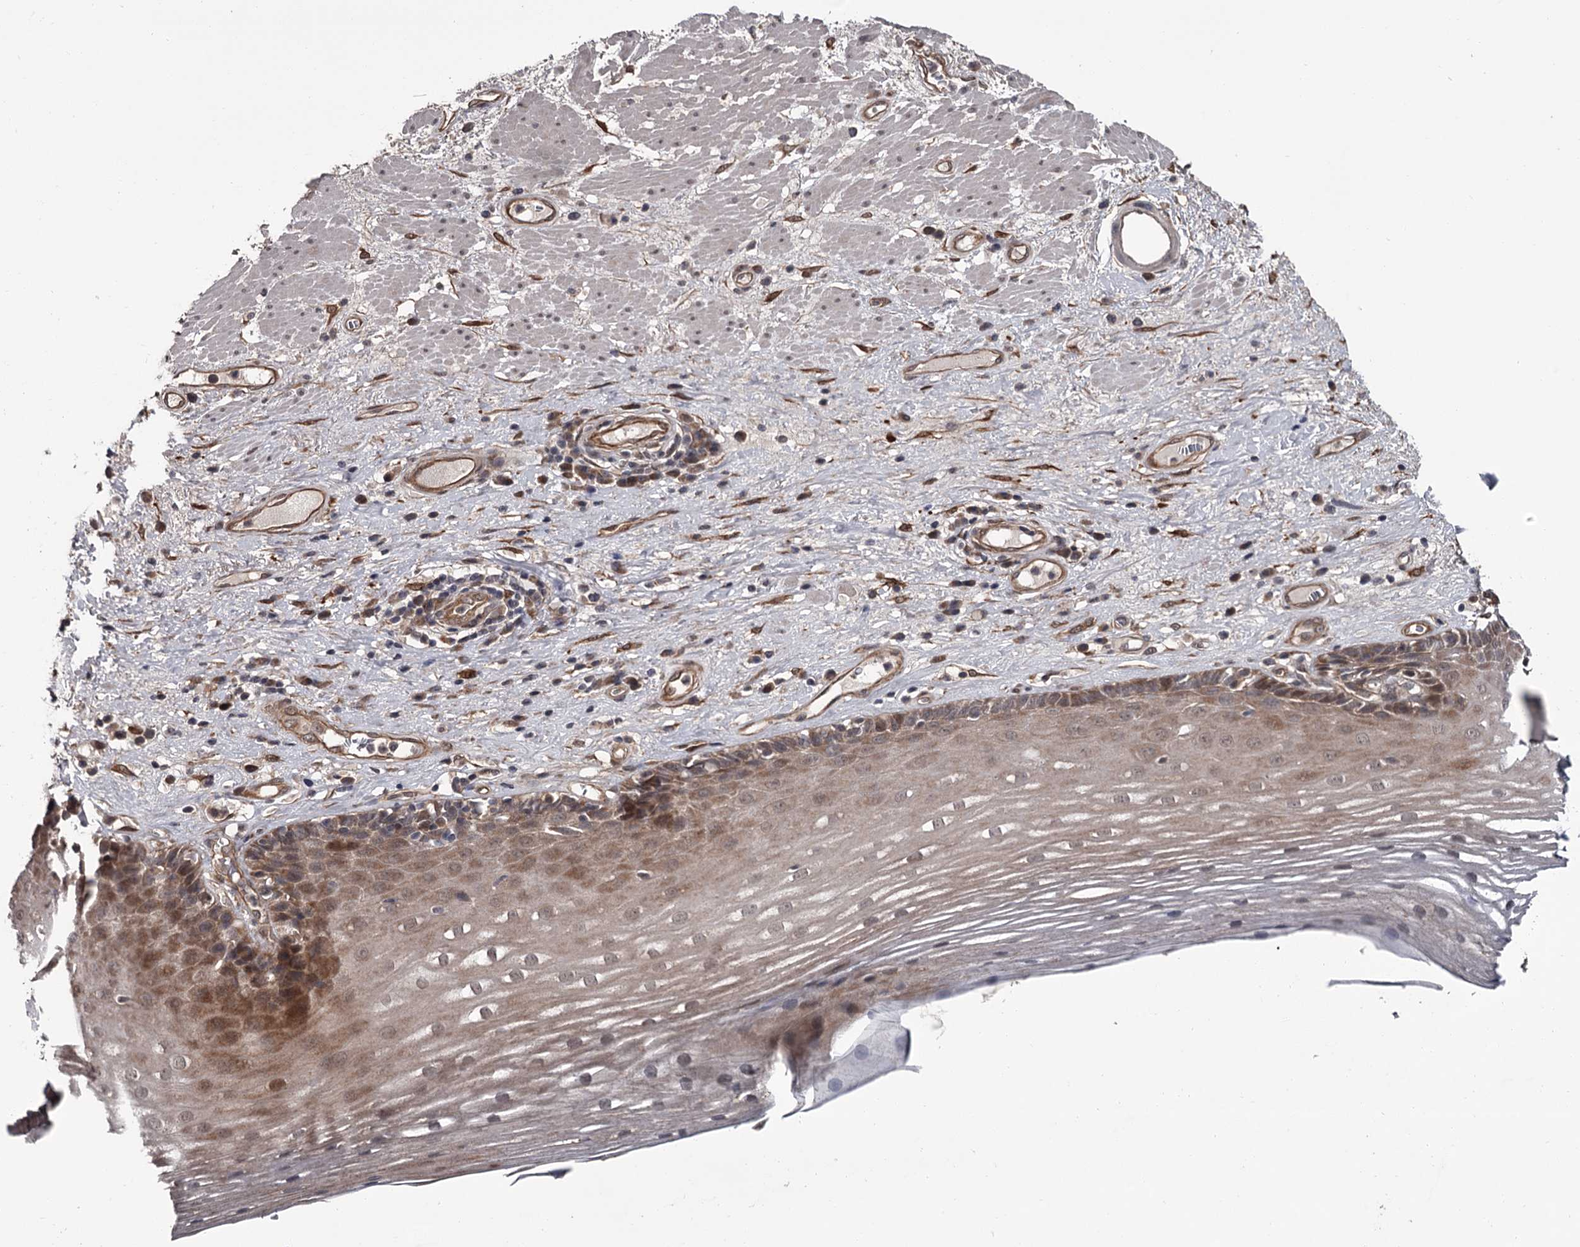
{"staining": {"intensity": "moderate", "quantity": "25%-75%", "location": "cytoplasmic/membranous,nuclear"}, "tissue": "esophagus", "cell_type": "Squamous epithelial cells", "image_type": "normal", "snomed": [{"axis": "morphology", "description": "Normal tissue, NOS"}, {"axis": "topography", "description": "Esophagus"}], "caption": "A photomicrograph of human esophagus stained for a protein shows moderate cytoplasmic/membranous,nuclear brown staining in squamous epithelial cells.", "gene": "CDC42EP2", "patient": {"sex": "male", "age": 62}}